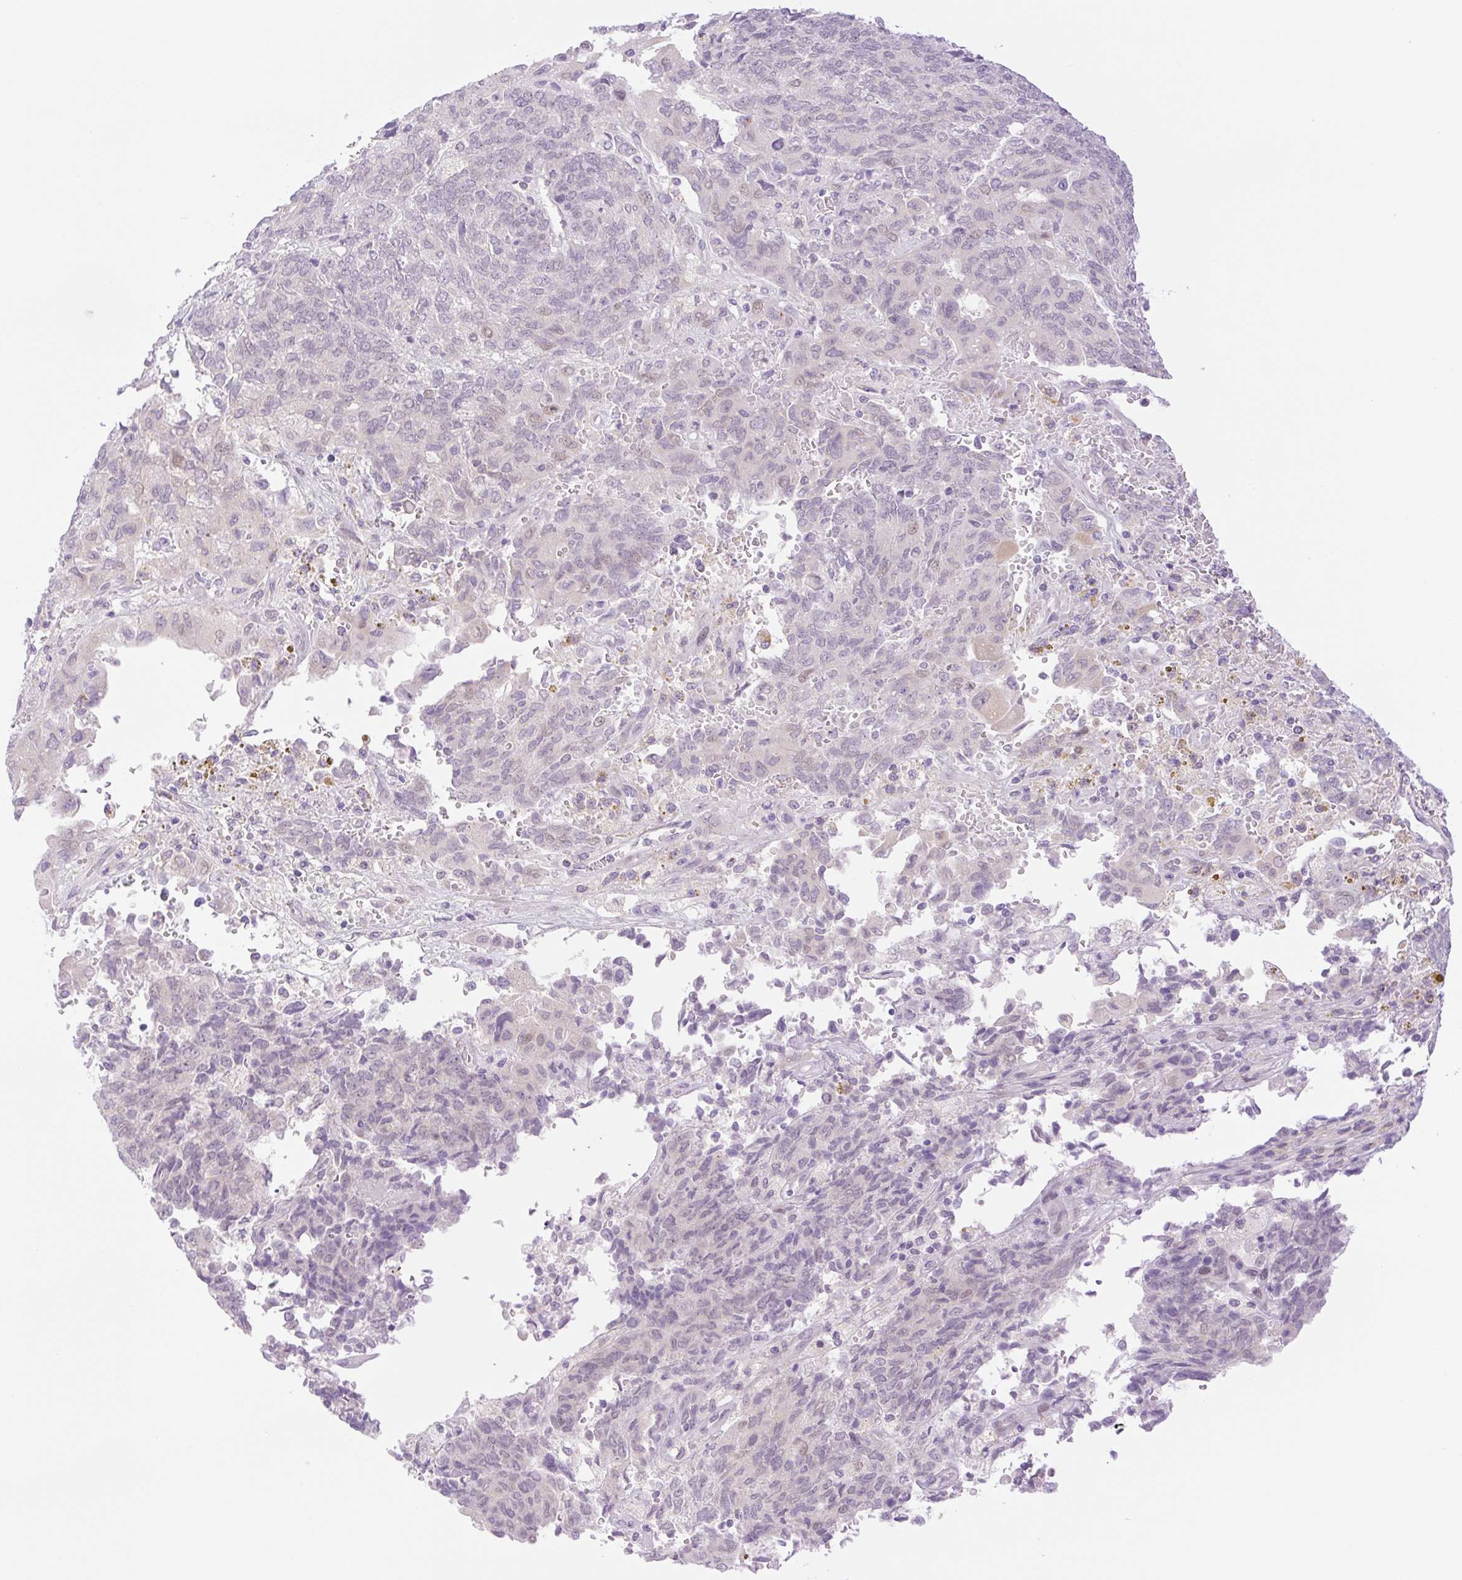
{"staining": {"intensity": "weak", "quantity": "<25%", "location": "cytoplasmic/membranous,nuclear"}, "tissue": "endometrial cancer", "cell_type": "Tumor cells", "image_type": "cancer", "snomed": [{"axis": "morphology", "description": "Adenocarcinoma, NOS"}, {"axis": "topography", "description": "Endometrium"}], "caption": "IHC of adenocarcinoma (endometrial) exhibits no expression in tumor cells.", "gene": "SPRYD4", "patient": {"sex": "female", "age": 80}}